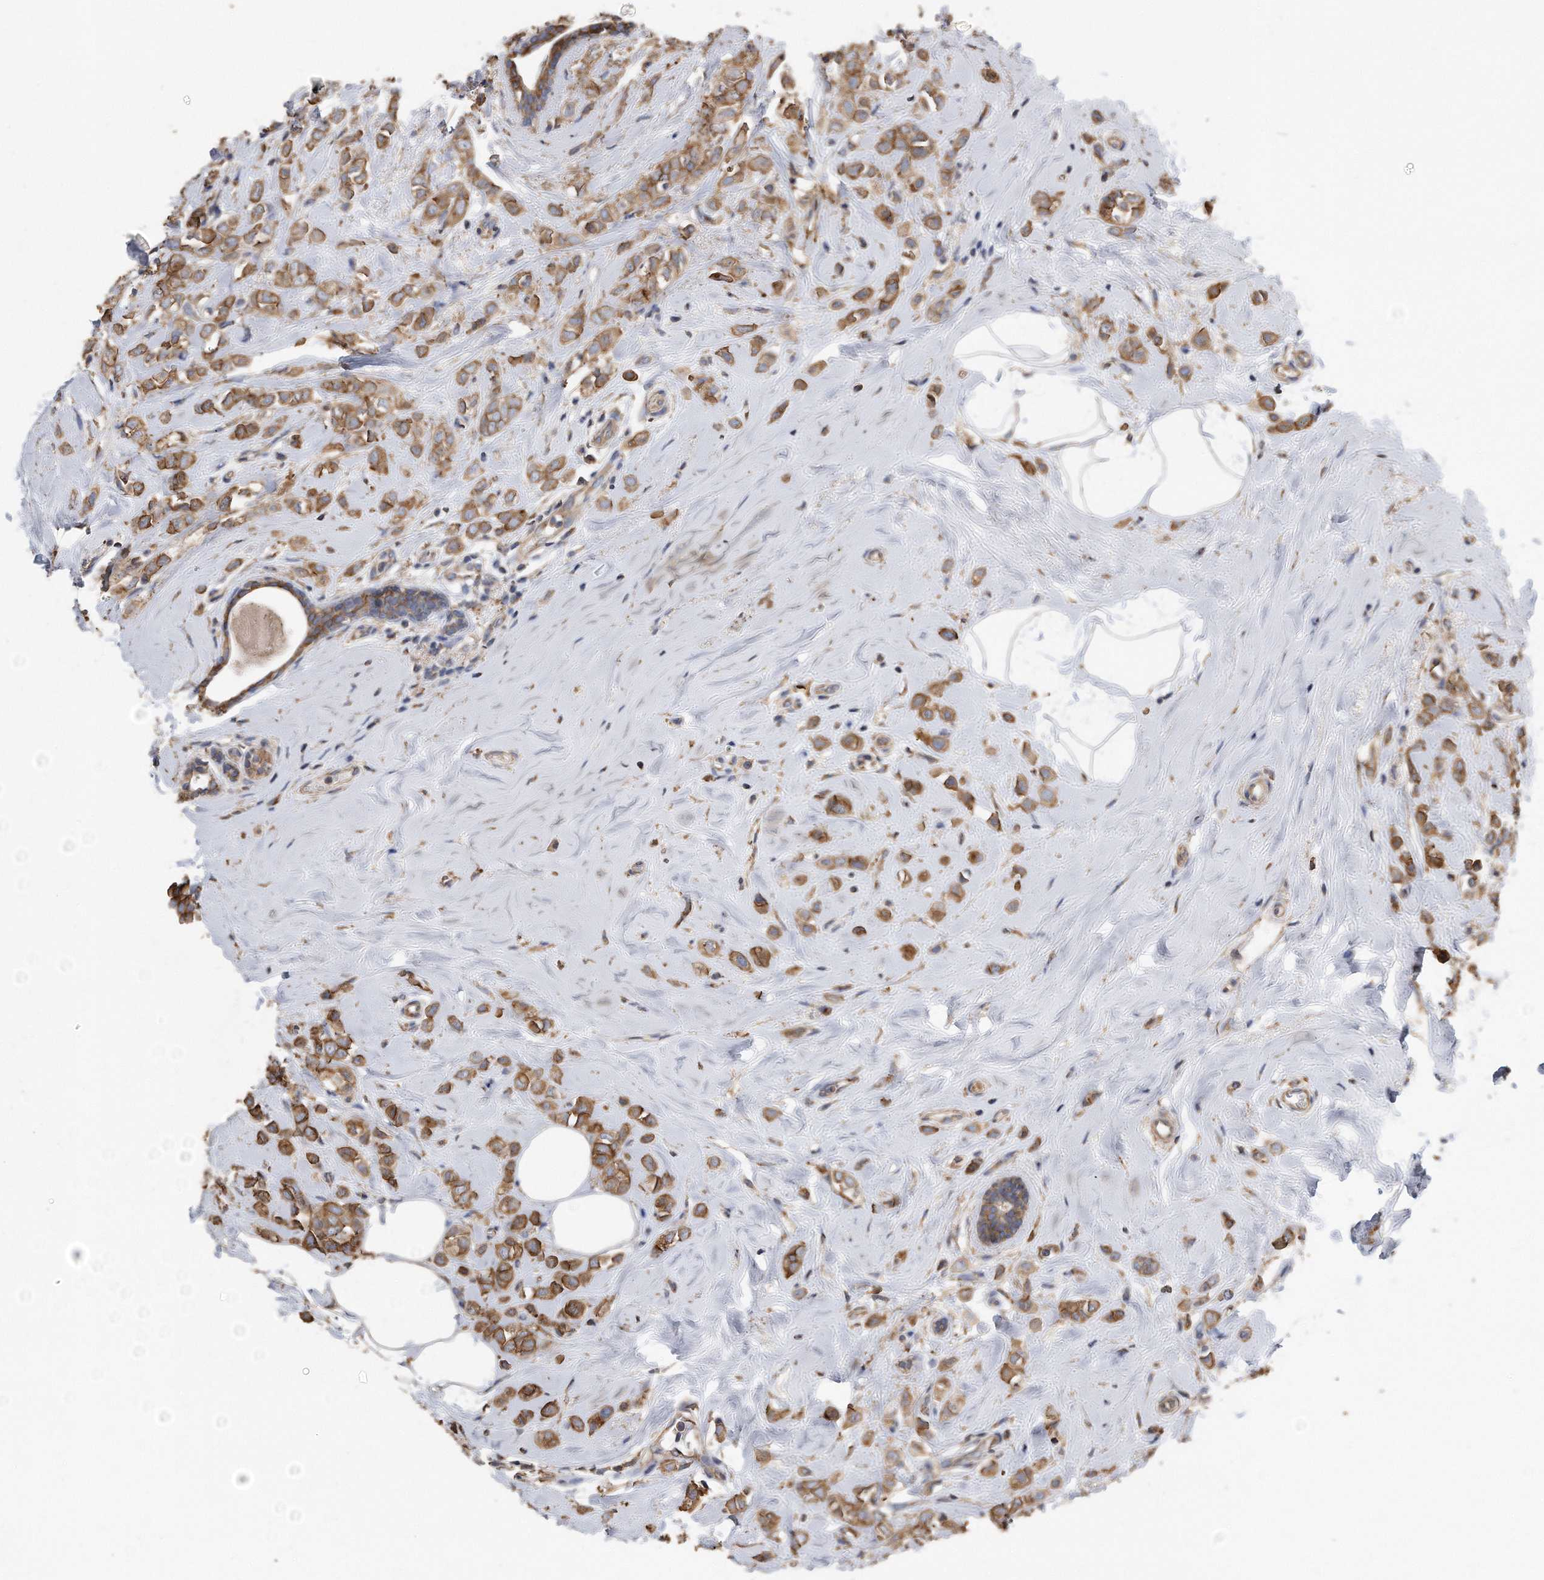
{"staining": {"intensity": "moderate", "quantity": ">75%", "location": "cytoplasmic/membranous"}, "tissue": "breast cancer", "cell_type": "Tumor cells", "image_type": "cancer", "snomed": [{"axis": "morphology", "description": "Lobular carcinoma"}, {"axis": "topography", "description": "Breast"}], "caption": "This image exhibits IHC staining of breast cancer, with medium moderate cytoplasmic/membranous staining in approximately >75% of tumor cells.", "gene": "CDCP1", "patient": {"sex": "female", "age": 47}}